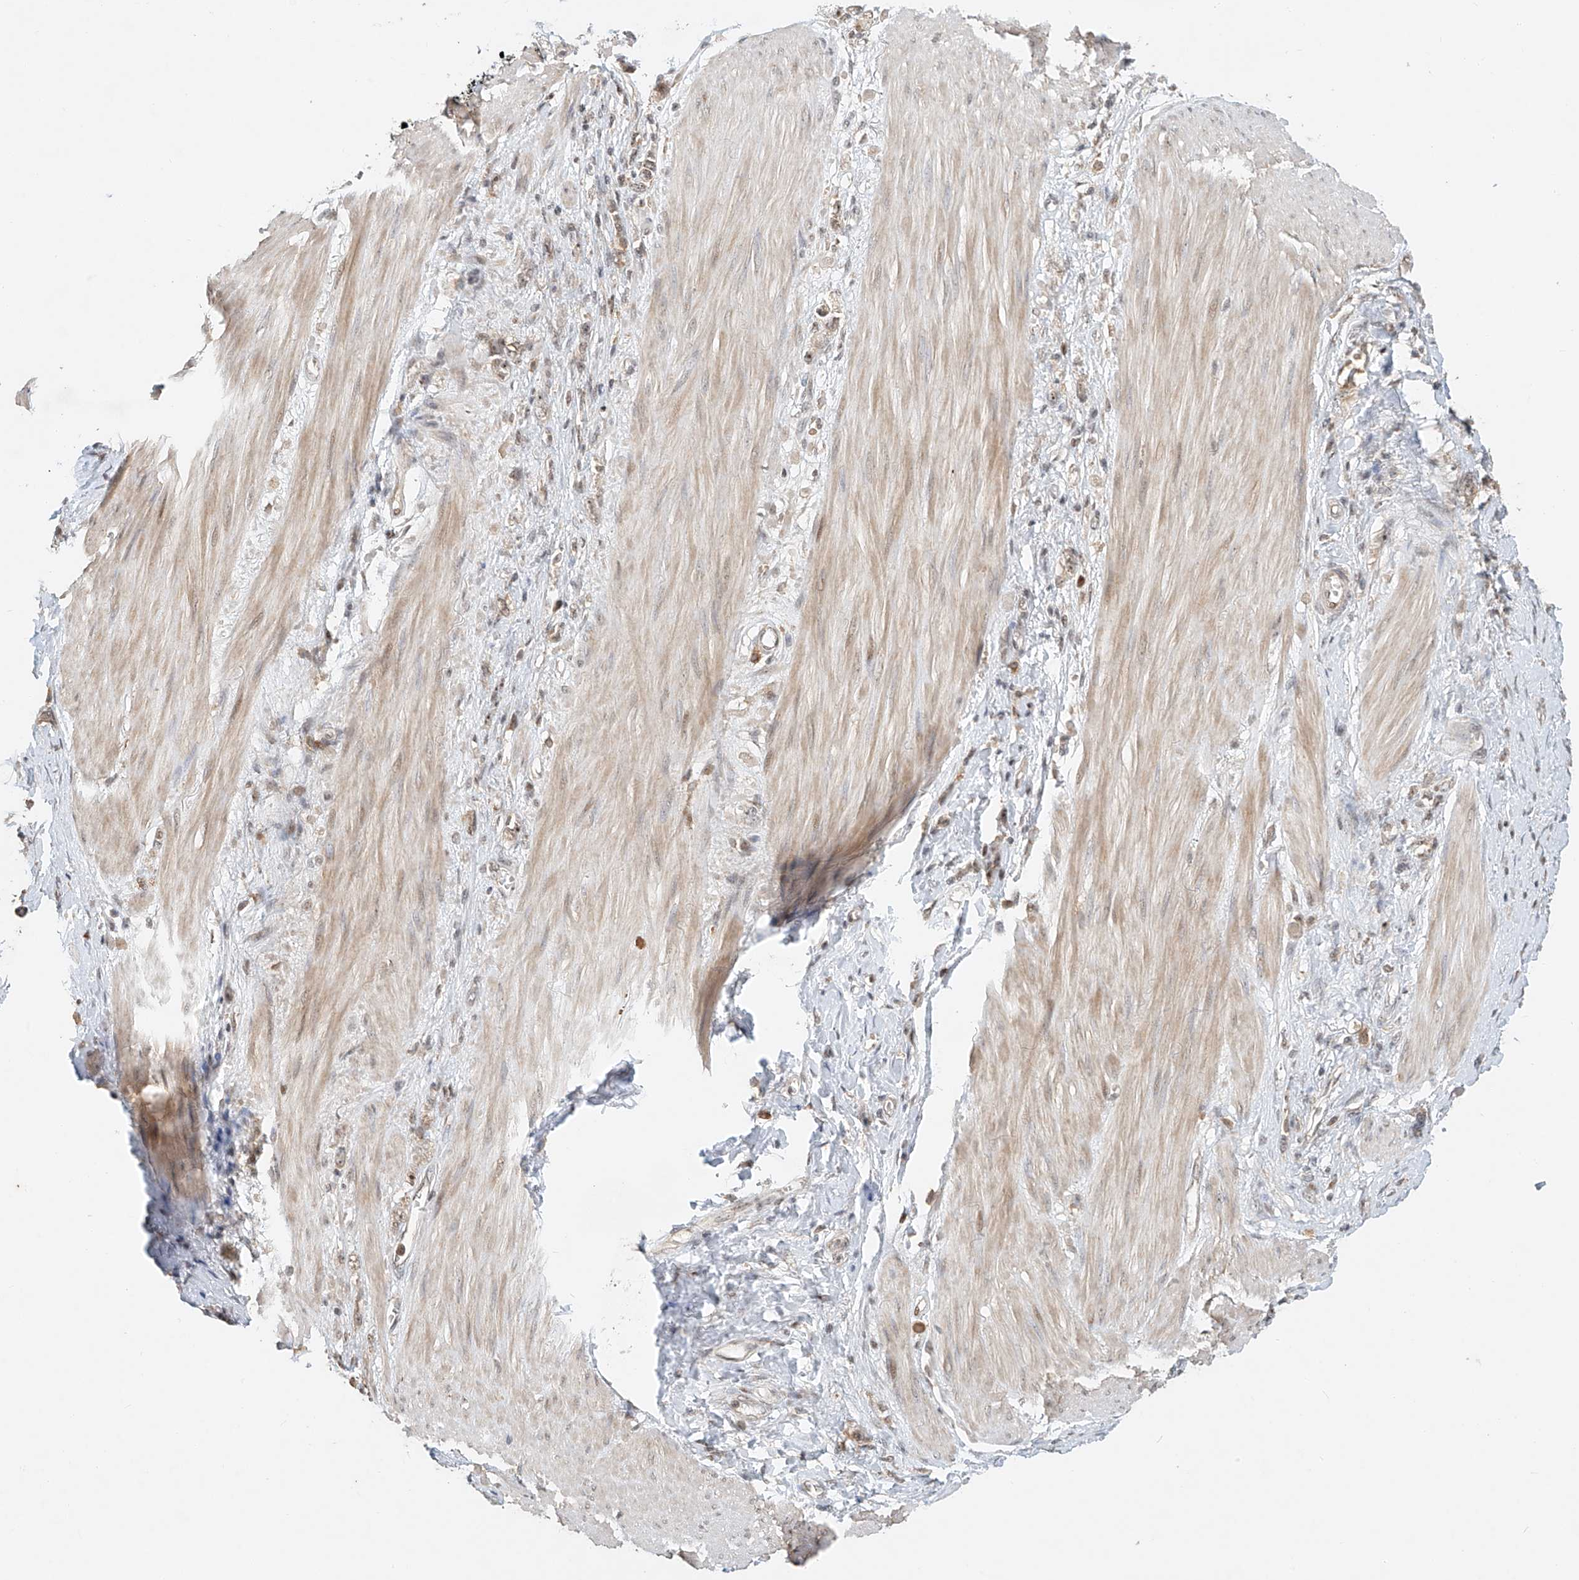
{"staining": {"intensity": "weak", "quantity": "25%-75%", "location": "nuclear"}, "tissue": "stomach cancer", "cell_type": "Tumor cells", "image_type": "cancer", "snomed": [{"axis": "morphology", "description": "Adenocarcinoma, NOS"}, {"axis": "topography", "description": "Stomach"}], "caption": "High-magnification brightfield microscopy of adenocarcinoma (stomach) stained with DAB (brown) and counterstained with hematoxylin (blue). tumor cells exhibit weak nuclear positivity is present in approximately25%-75% of cells.", "gene": "SYTL3", "patient": {"sex": "female", "age": 76}}